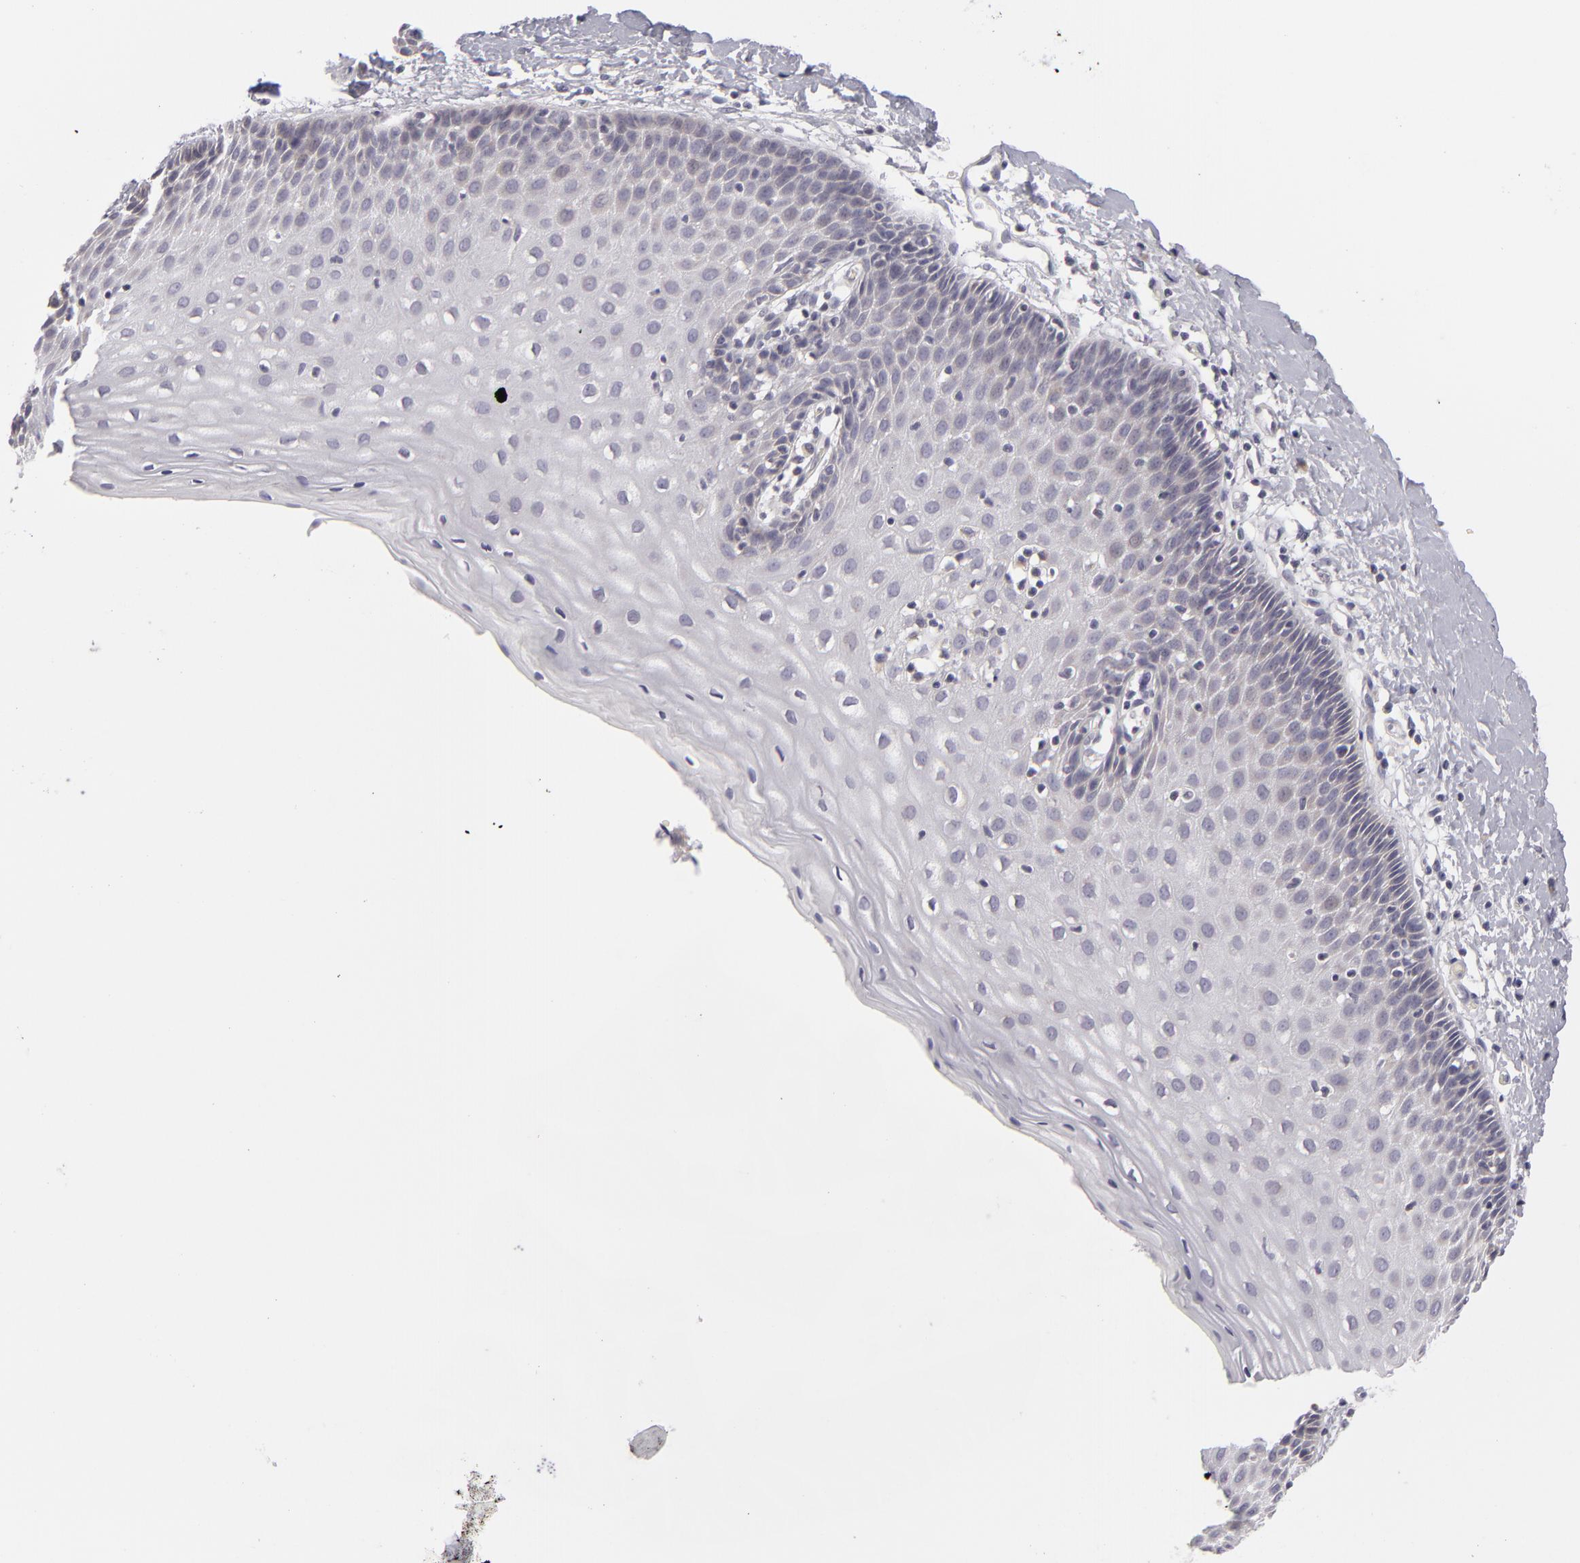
{"staining": {"intensity": "negative", "quantity": "none", "location": "none"}, "tissue": "cervix", "cell_type": "Glandular cells", "image_type": "normal", "snomed": [{"axis": "morphology", "description": "Normal tissue, NOS"}, {"axis": "topography", "description": "Cervix"}], "caption": "A high-resolution micrograph shows immunohistochemistry (IHC) staining of benign cervix, which reveals no significant positivity in glandular cells. The staining is performed using DAB (3,3'-diaminobenzidine) brown chromogen with nuclei counter-stained in using hematoxylin.", "gene": "ATP2B3", "patient": {"sex": "female", "age": 53}}